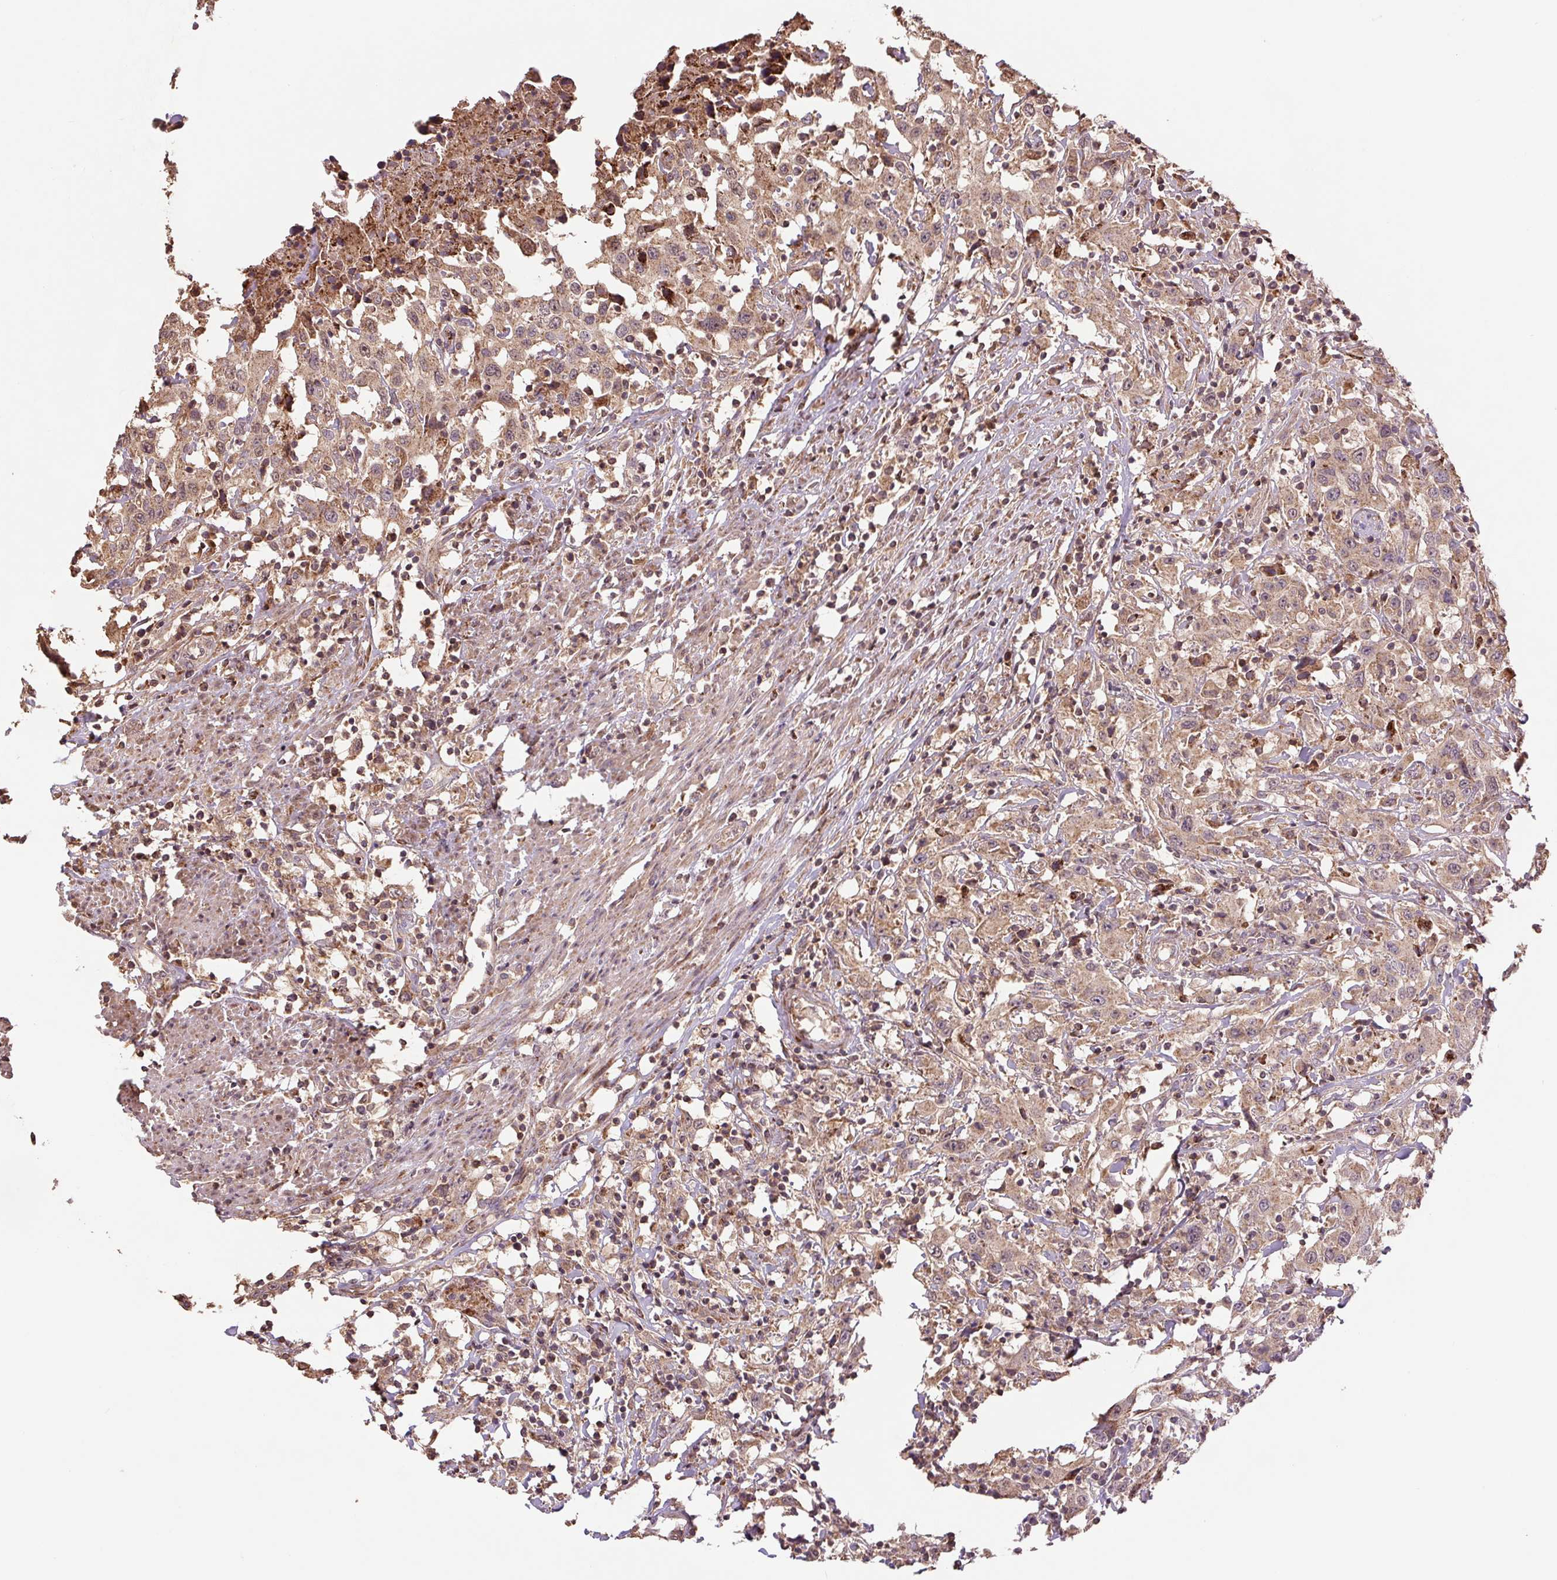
{"staining": {"intensity": "moderate", "quantity": ">75%", "location": "cytoplasmic/membranous,nuclear"}, "tissue": "urothelial cancer", "cell_type": "Tumor cells", "image_type": "cancer", "snomed": [{"axis": "morphology", "description": "Urothelial carcinoma, High grade"}, {"axis": "topography", "description": "Urinary bladder"}], "caption": "A medium amount of moderate cytoplasmic/membranous and nuclear positivity is identified in approximately >75% of tumor cells in urothelial cancer tissue. The staining is performed using DAB brown chromogen to label protein expression. The nuclei are counter-stained blue using hematoxylin.", "gene": "TMEM160", "patient": {"sex": "male", "age": 61}}